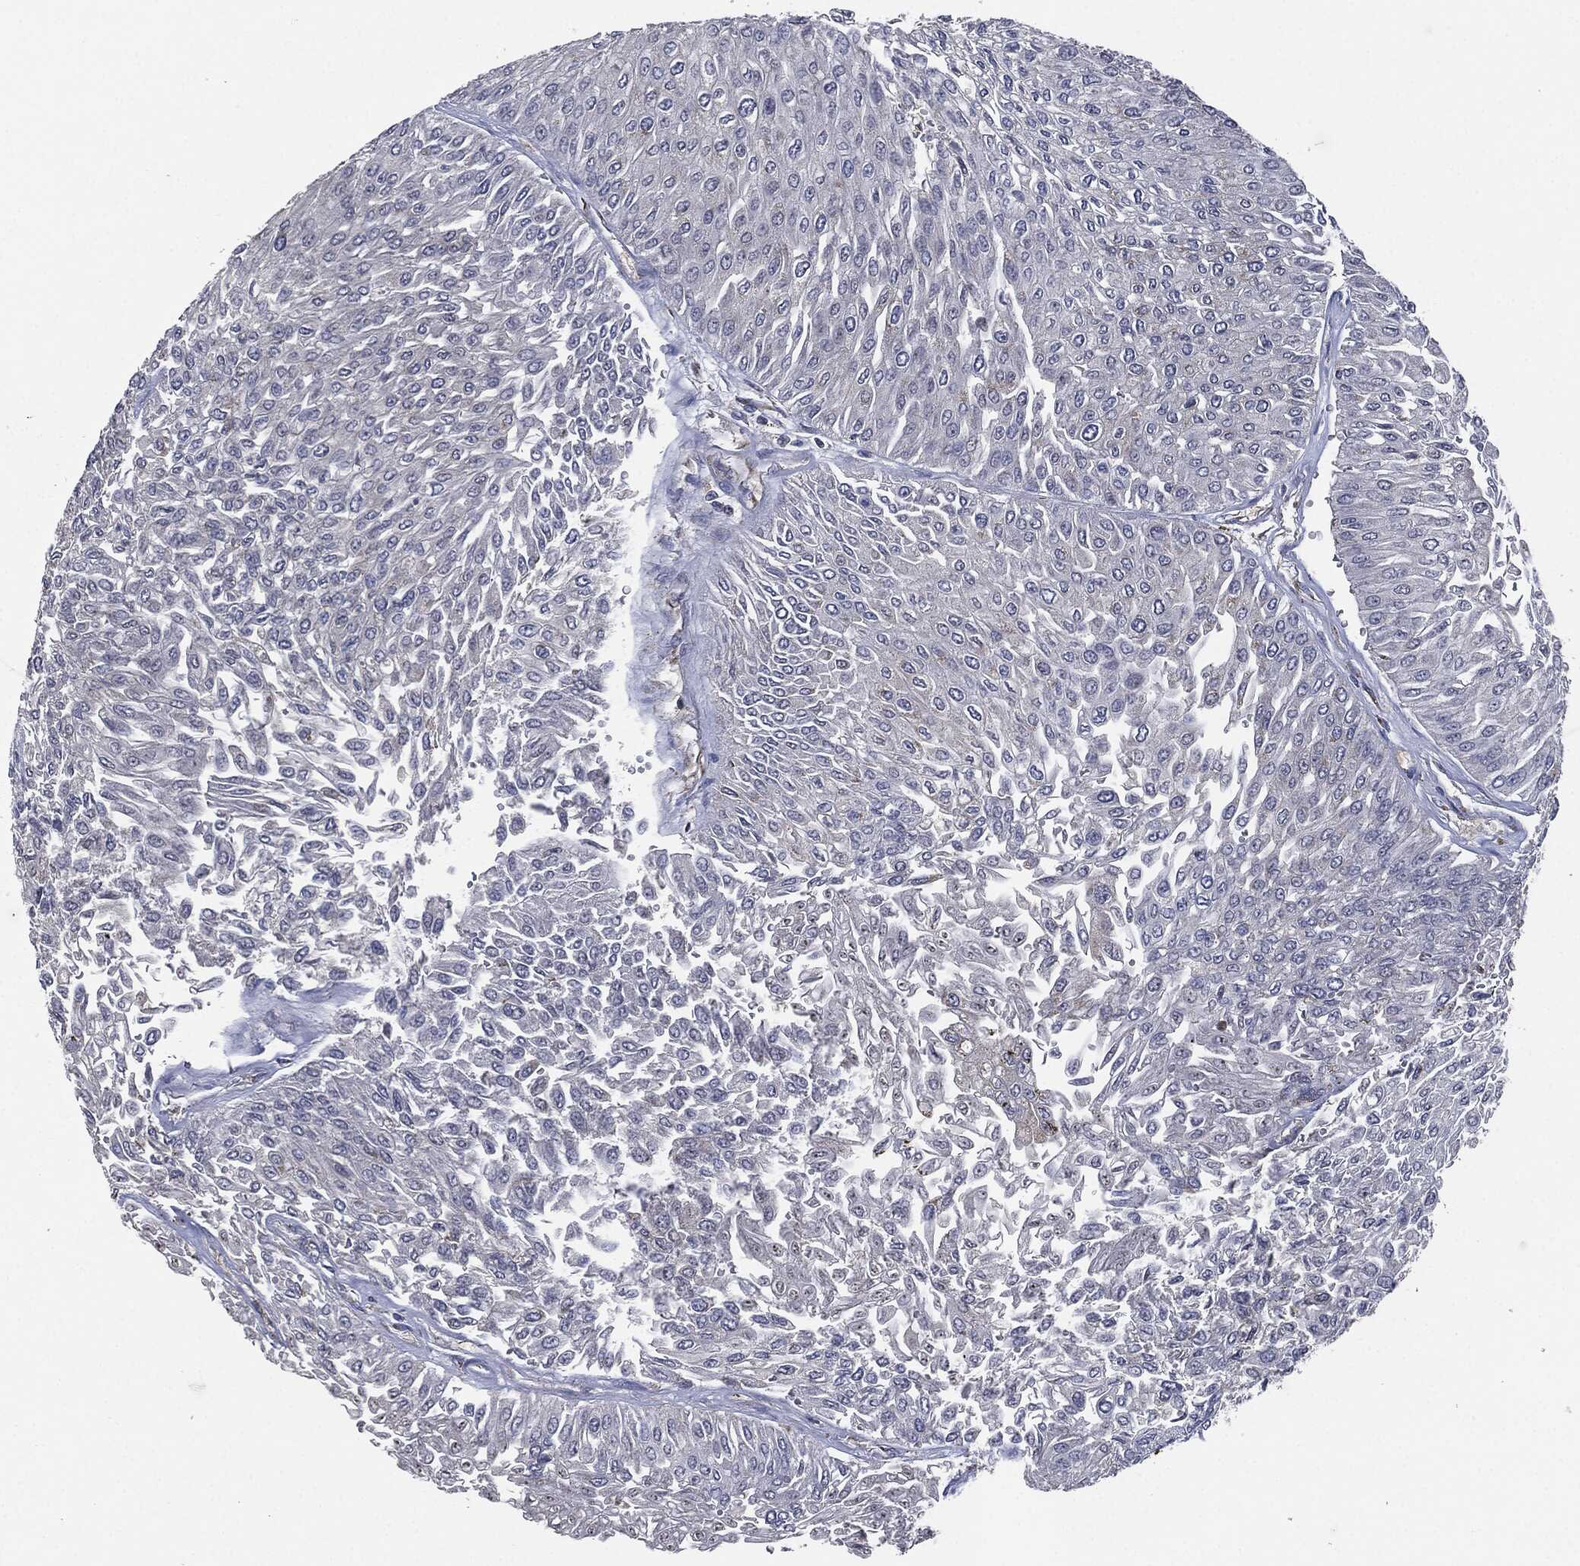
{"staining": {"intensity": "negative", "quantity": "none", "location": "none"}, "tissue": "urothelial cancer", "cell_type": "Tumor cells", "image_type": "cancer", "snomed": [{"axis": "morphology", "description": "Urothelial carcinoma, Low grade"}, {"axis": "topography", "description": "Urinary bladder"}], "caption": "Tumor cells show no significant staining in urothelial cancer.", "gene": "NDUFV2", "patient": {"sex": "male", "age": 67}}